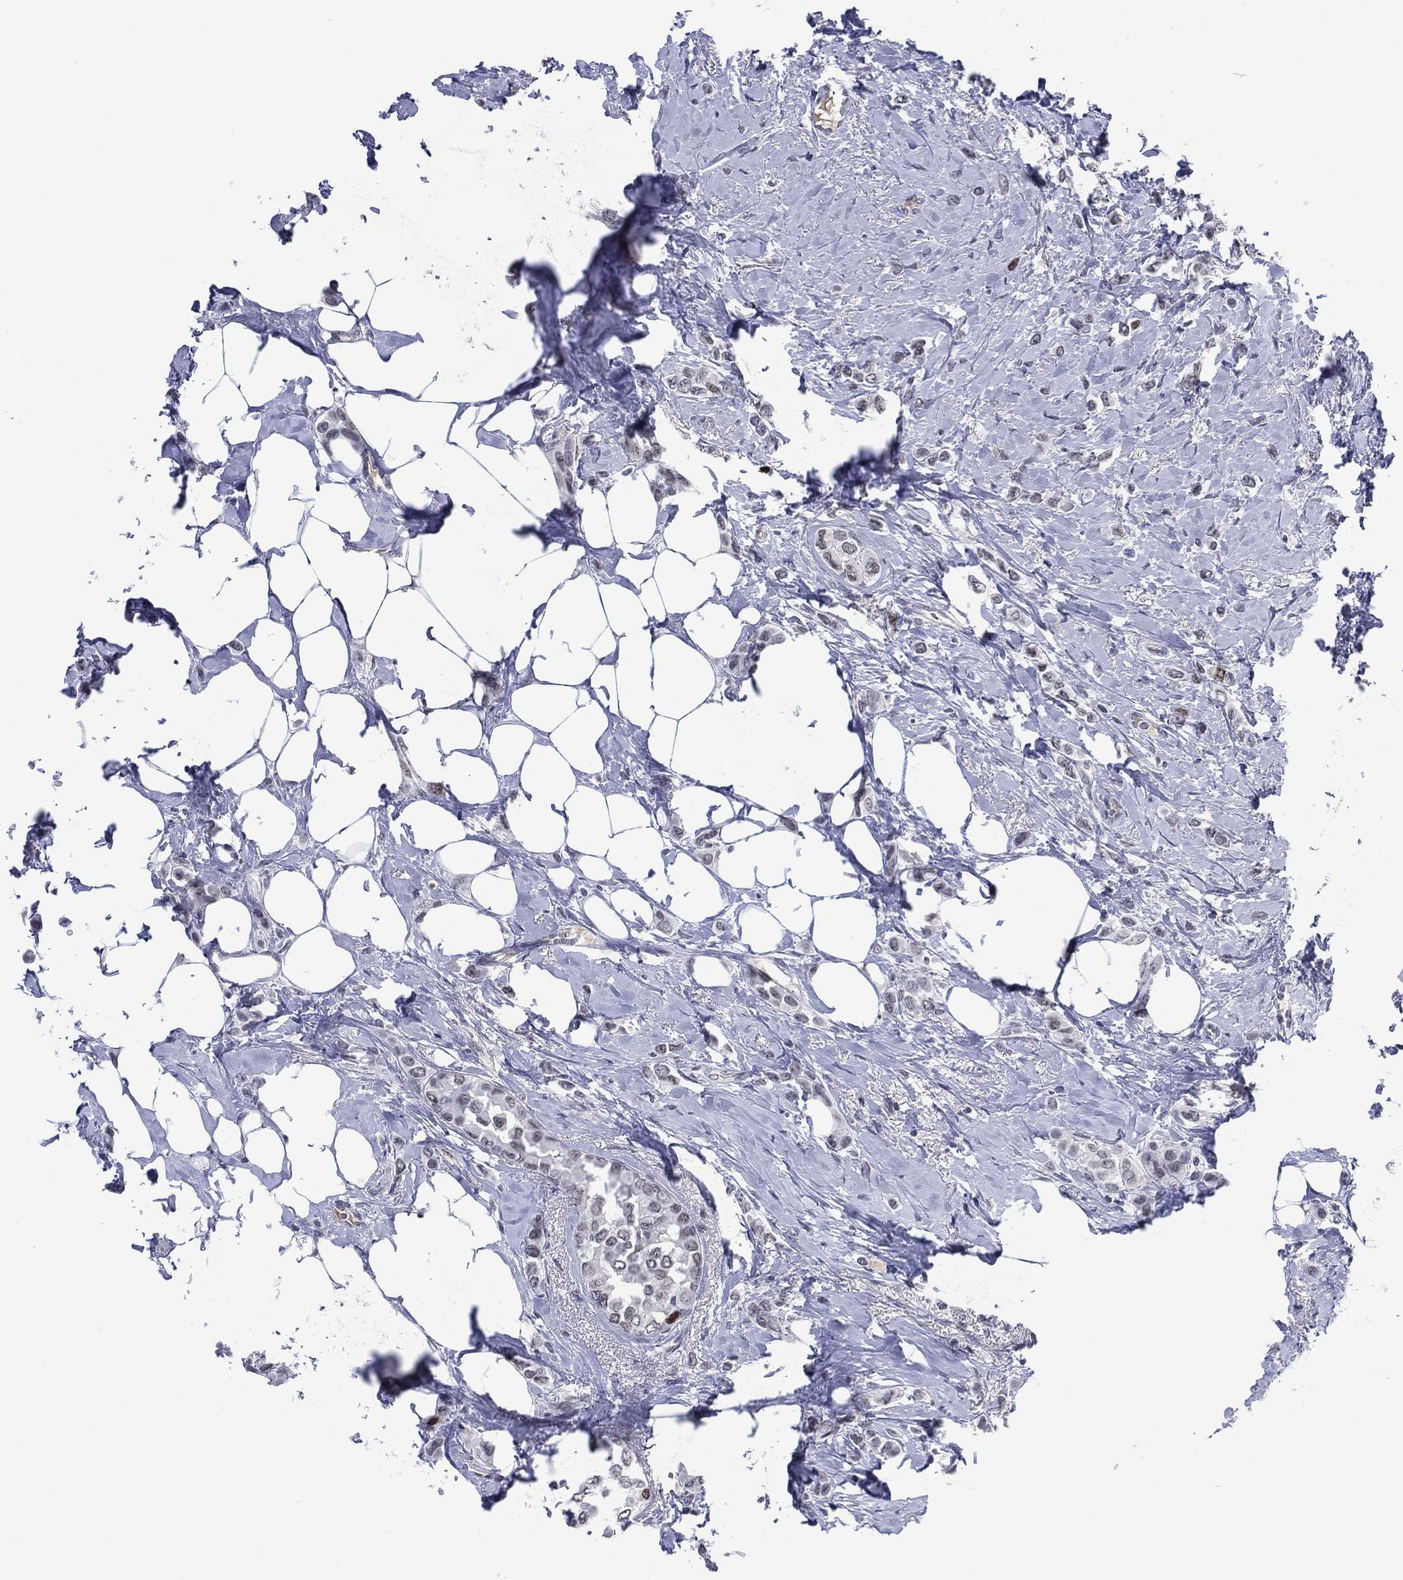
{"staining": {"intensity": "negative", "quantity": "none", "location": "none"}, "tissue": "breast cancer", "cell_type": "Tumor cells", "image_type": "cancer", "snomed": [{"axis": "morphology", "description": "Lobular carcinoma"}, {"axis": "topography", "description": "Breast"}], "caption": "Immunohistochemistry histopathology image of neoplastic tissue: human lobular carcinoma (breast) stained with DAB (3,3'-diaminobenzidine) shows no significant protein staining in tumor cells. Nuclei are stained in blue.", "gene": "GATA6", "patient": {"sex": "female", "age": 66}}